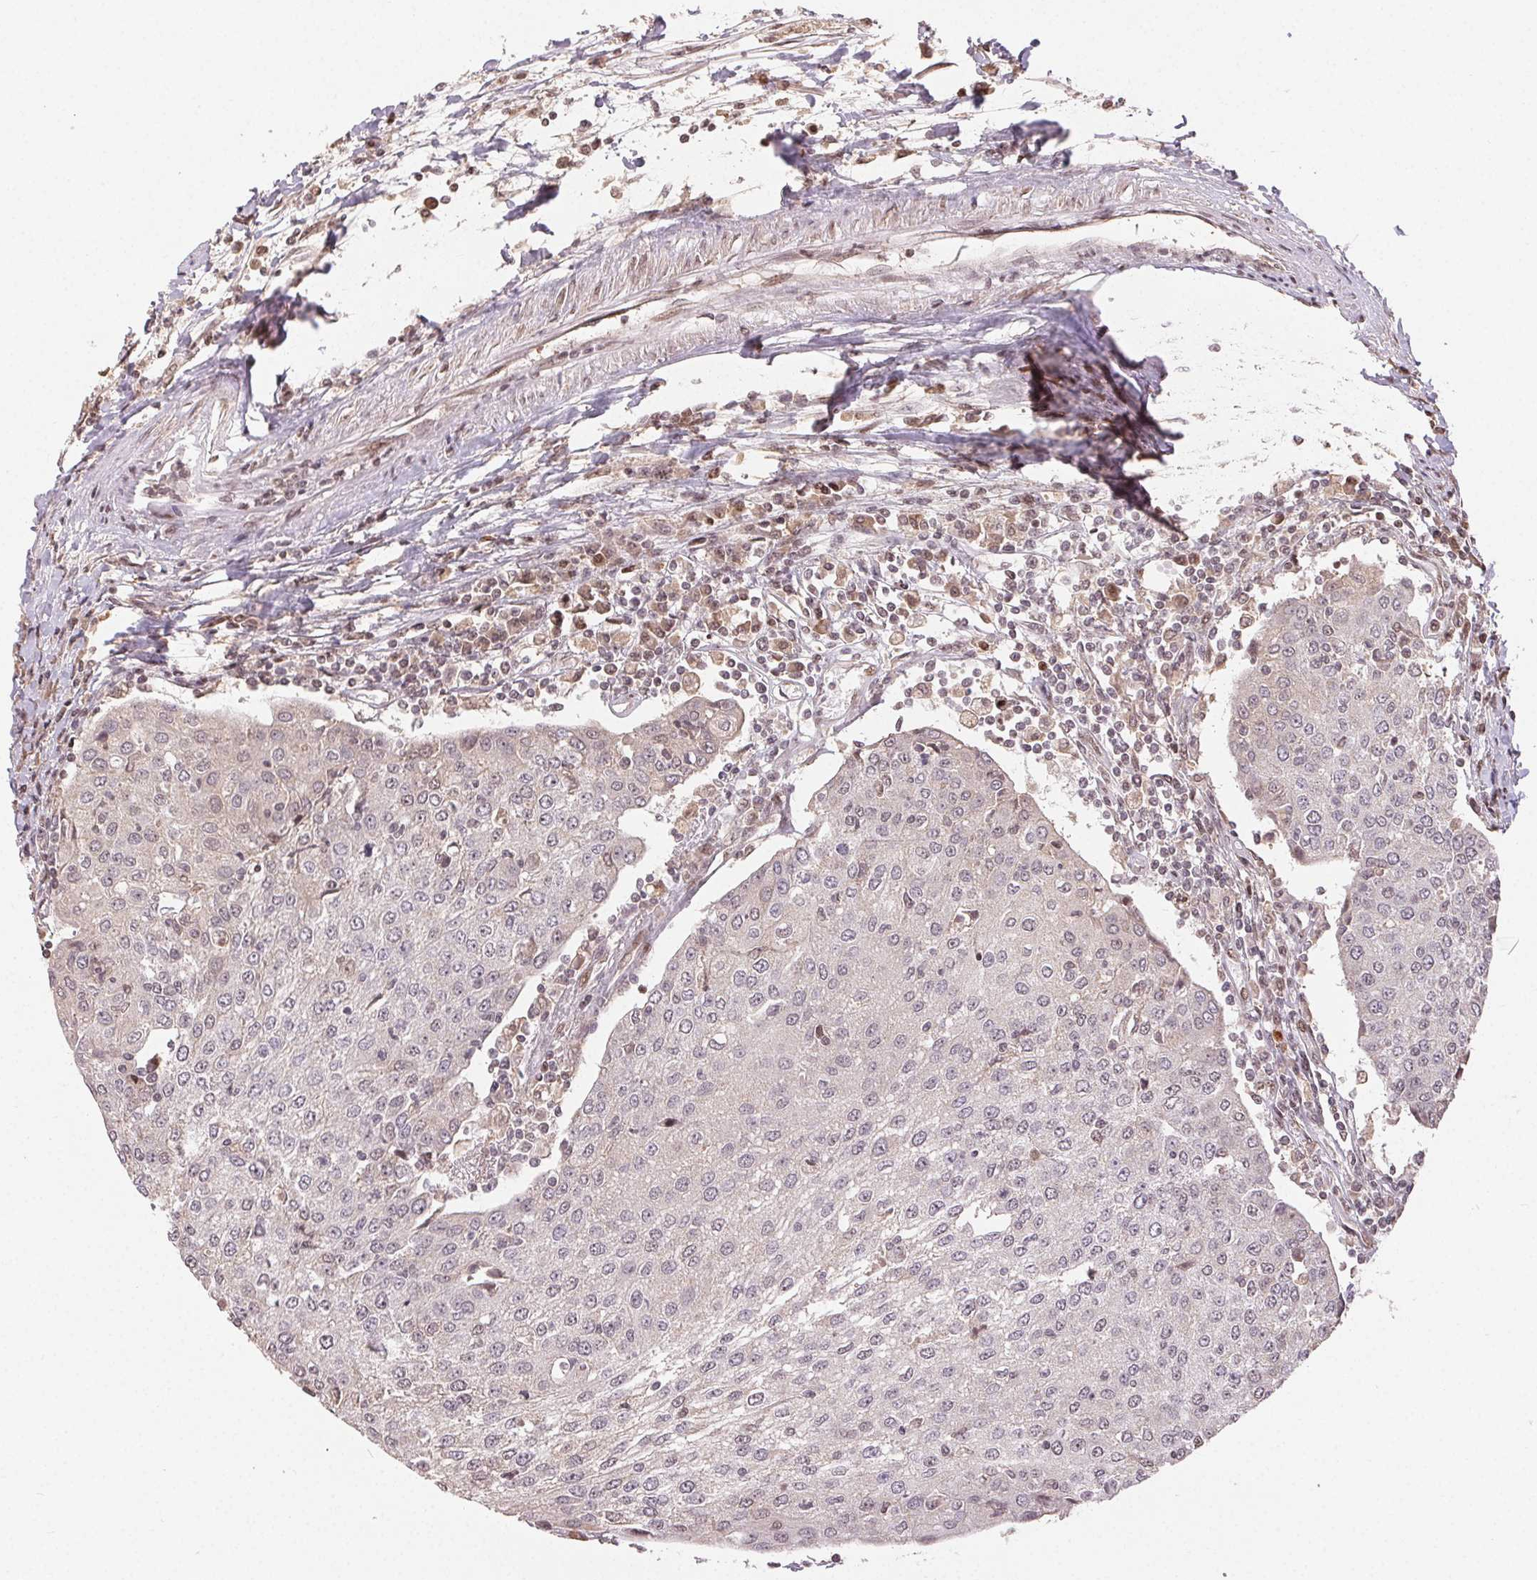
{"staining": {"intensity": "negative", "quantity": "none", "location": "none"}, "tissue": "urothelial cancer", "cell_type": "Tumor cells", "image_type": "cancer", "snomed": [{"axis": "morphology", "description": "Urothelial carcinoma, High grade"}, {"axis": "topography", "description": "Urinary bladder"}], "caption": "Immunohistochemistry (IHC) of urothelial carcinoma (high-grade) reveals no expression in tumor cells. Nuclei are stained in blue.", "gene": "MAPKAPK2", "patient": {"sex": "female", "age": 85}}